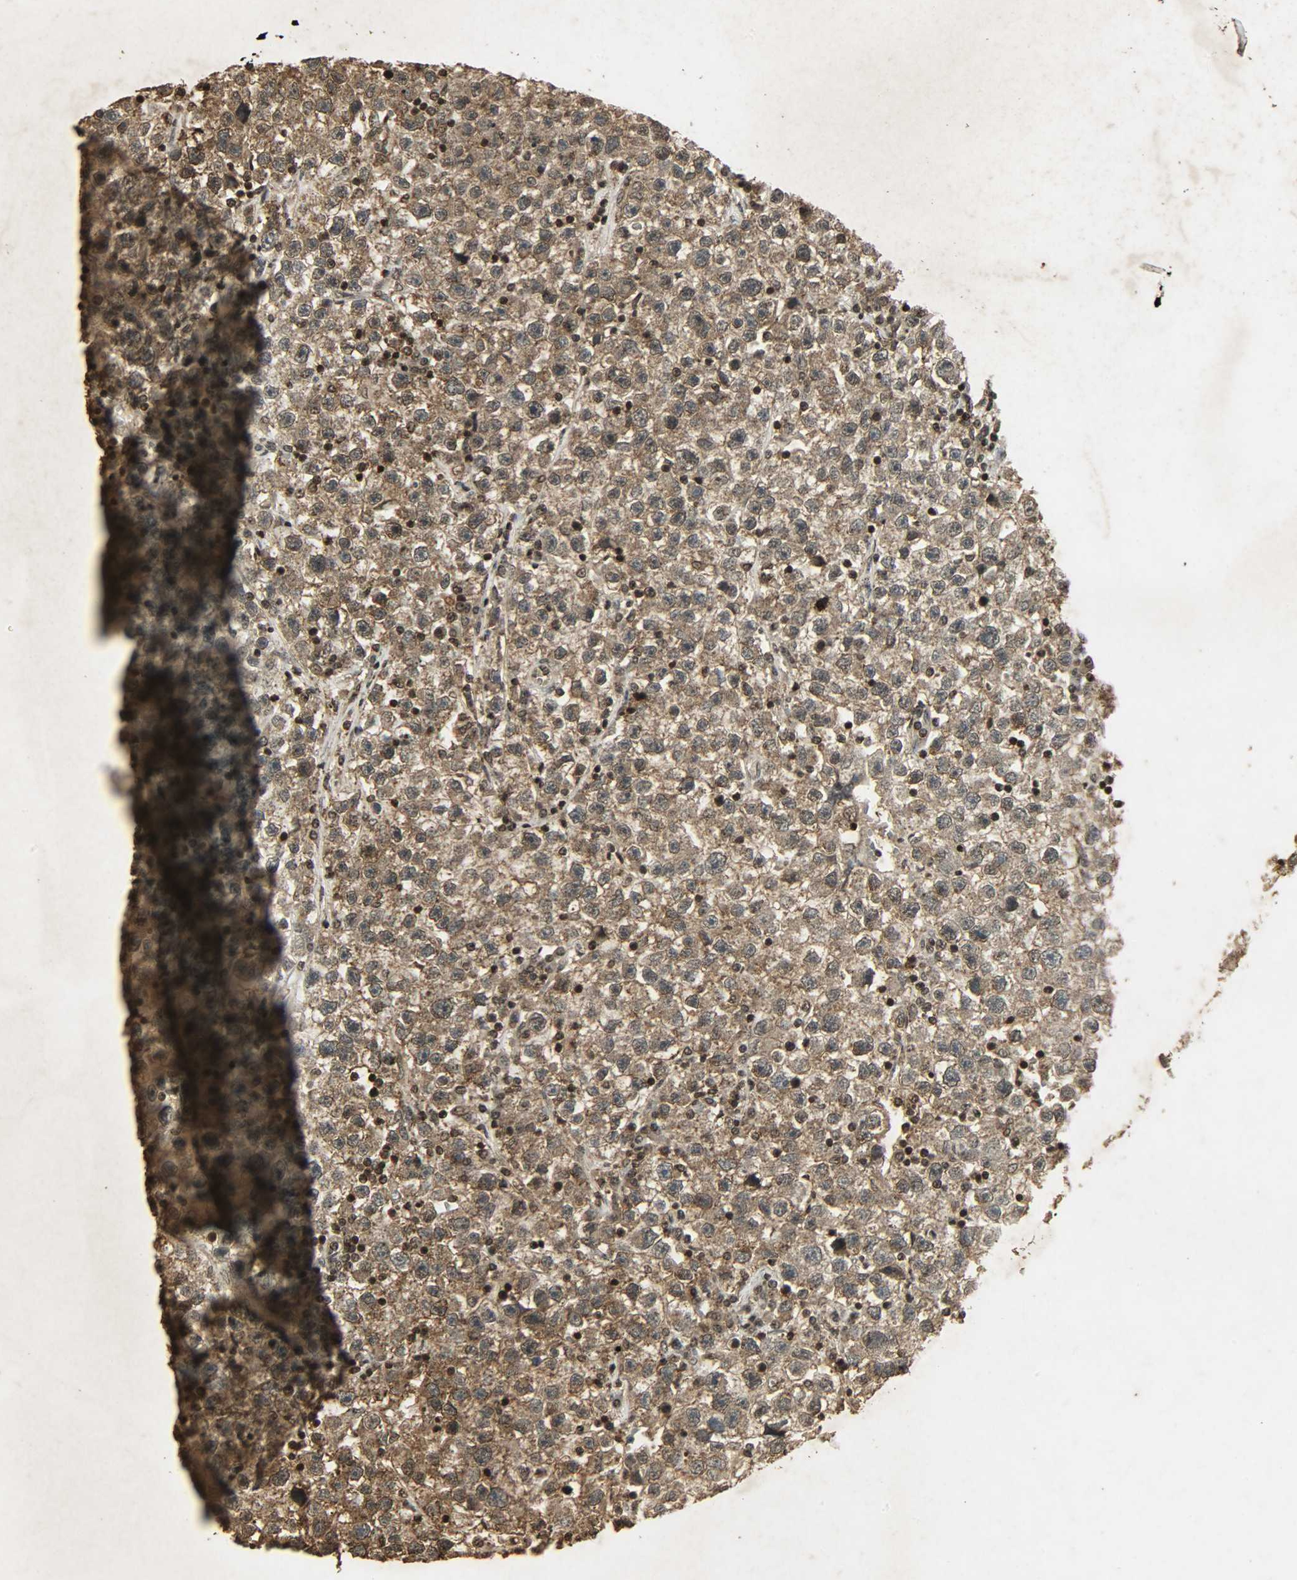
{"staining": {"intensity": "moderate", "quantity": ">75%", "location": "cytoplasmic/membranous,nuclear"}, "tissue": "testis cancer", "cell_type": "Tumor cells", "image_type": "cancer", "snomed": [{"axis": "morphology", "description": "Seminoma, NOS"}, {"axis": "topography", "description": "Testis"}], "caption": "High-magnification brightfield microscopy of testis cancer stained with DAB (3,3'-diaminobenzidine) (brown) and counterstained with hematoxylin (blue). tumor cells exhibit moderate cytoplasmic/membranous and nuclear staining is seen in approximately>75% of cells.", "gene": "PPP3R1", "patient": {"sex": "male", "age": 22}}